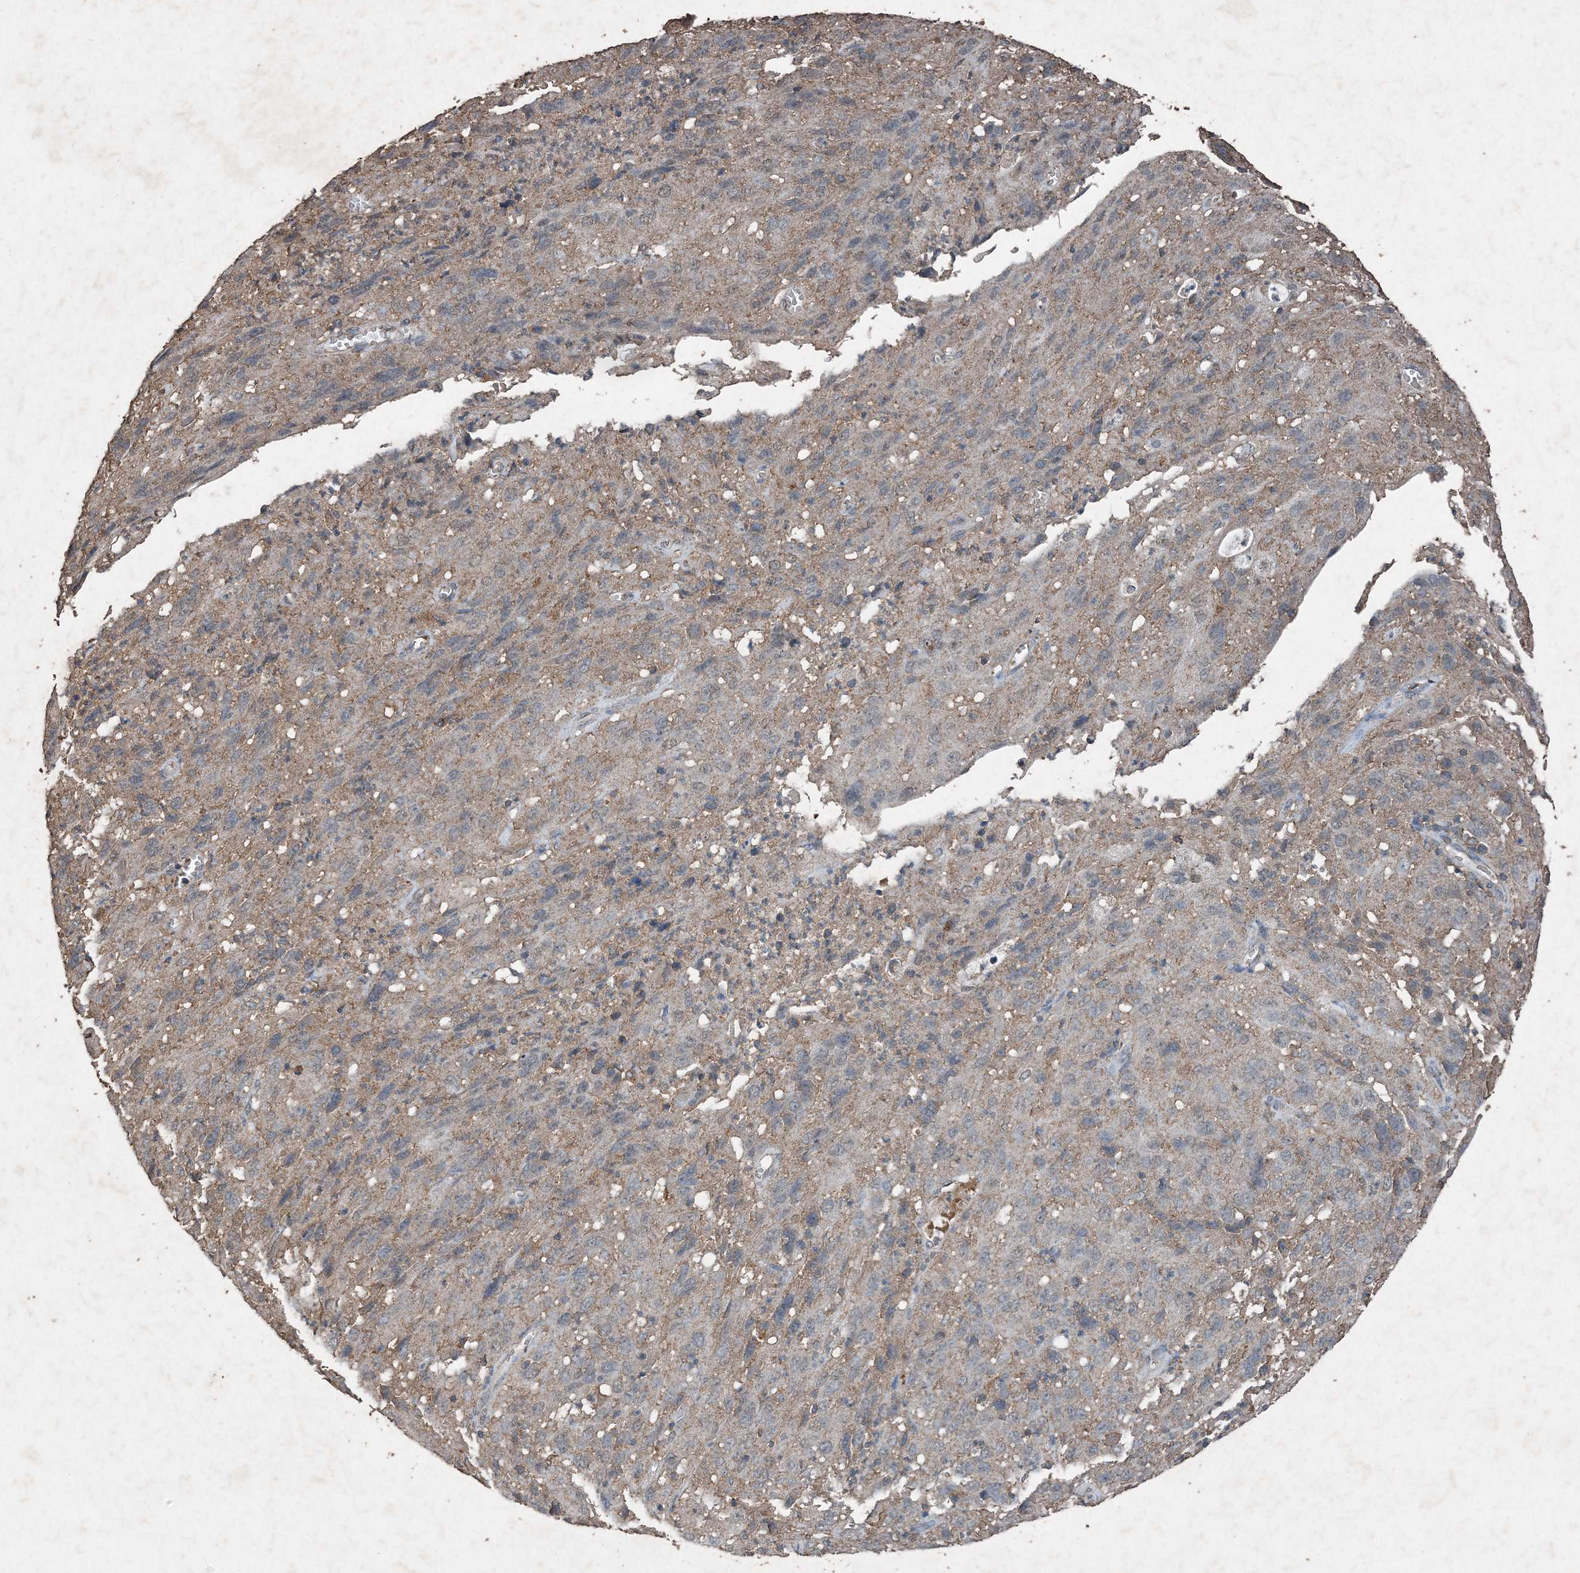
{"staining": {"intensity": "weak", "quantity": "25%-75%", "location": "cytoplasmic/membranous"}, "tissue": "cervical cancer", "cell_type": "Tumor cells", "image_type": "cancer", "snomed": [{"axis": "morphology", "description": "Squamous cell carcinoma, NOS"}, {"axis": "topography", "description": "Cervix"}], "caption": "Human cervical cancer (squamous cell carcinoma) stained with a brown dye reveals weak cytoplasmic/membranous positive positivity in about 25%-75% of tumor cells.", "gene": "FCN3", "patient": {"sex": "female", "age": 32}}